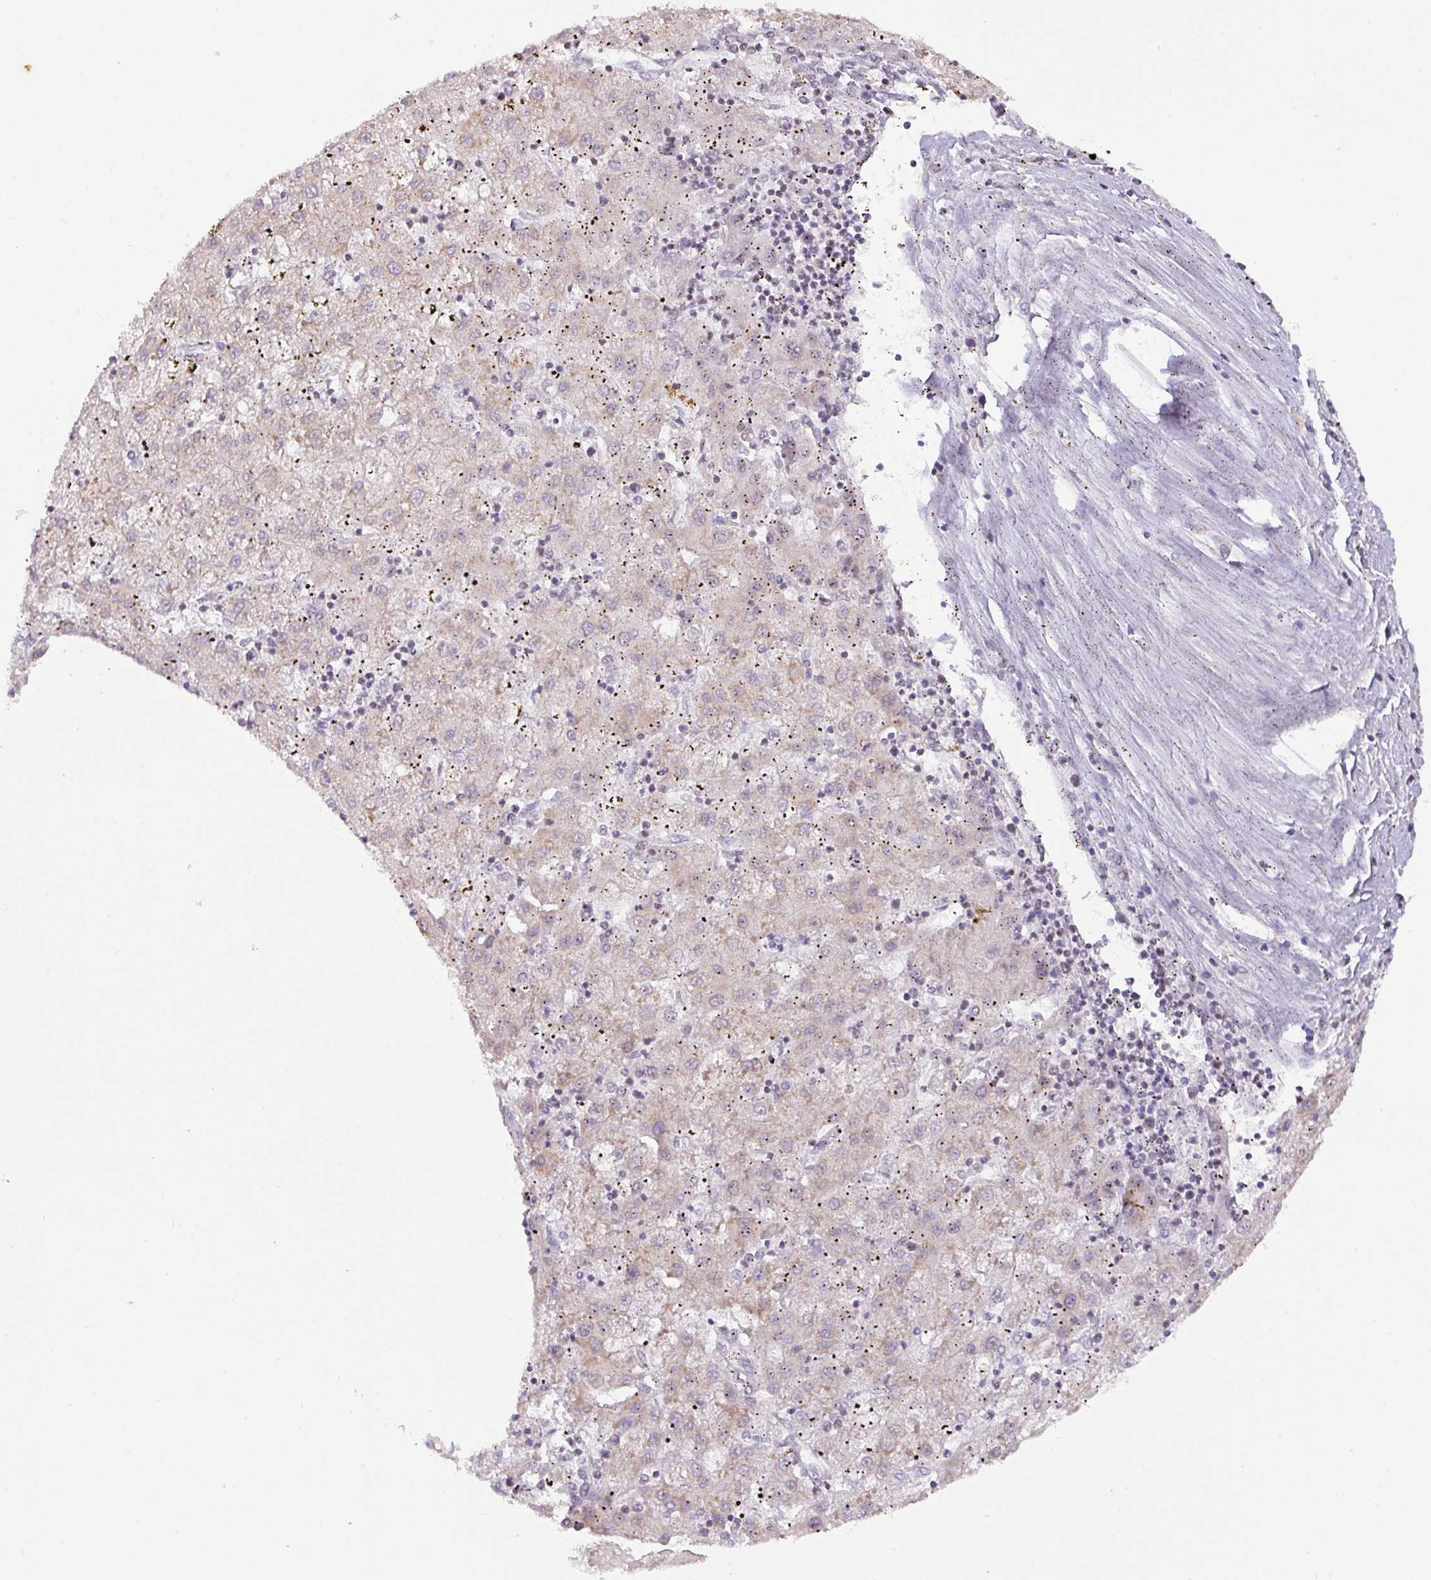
{"staining": {"intensity": "weak", "quantity": "25%-75%", "location": "cytoplasmic/membranous"}, "tissue": "liver cancer", "cell_type": "Tumor cells", "image_type": "cancer", "snomed": [{"axis": "morphology", "description": "Carcinoma, Hepatocellular, NOS"}, {"axis": "topography", "description": "Liver"}], "caption": "Hepatocellular carcinoma (liver) was stained to show a protein in brown. There is low levels of weak cytoplasmic/membranous staining in approximately 25%-75% of tumor cells.", "gene": "ZNF394", "patient": {"sex": "male", "age": 72}}